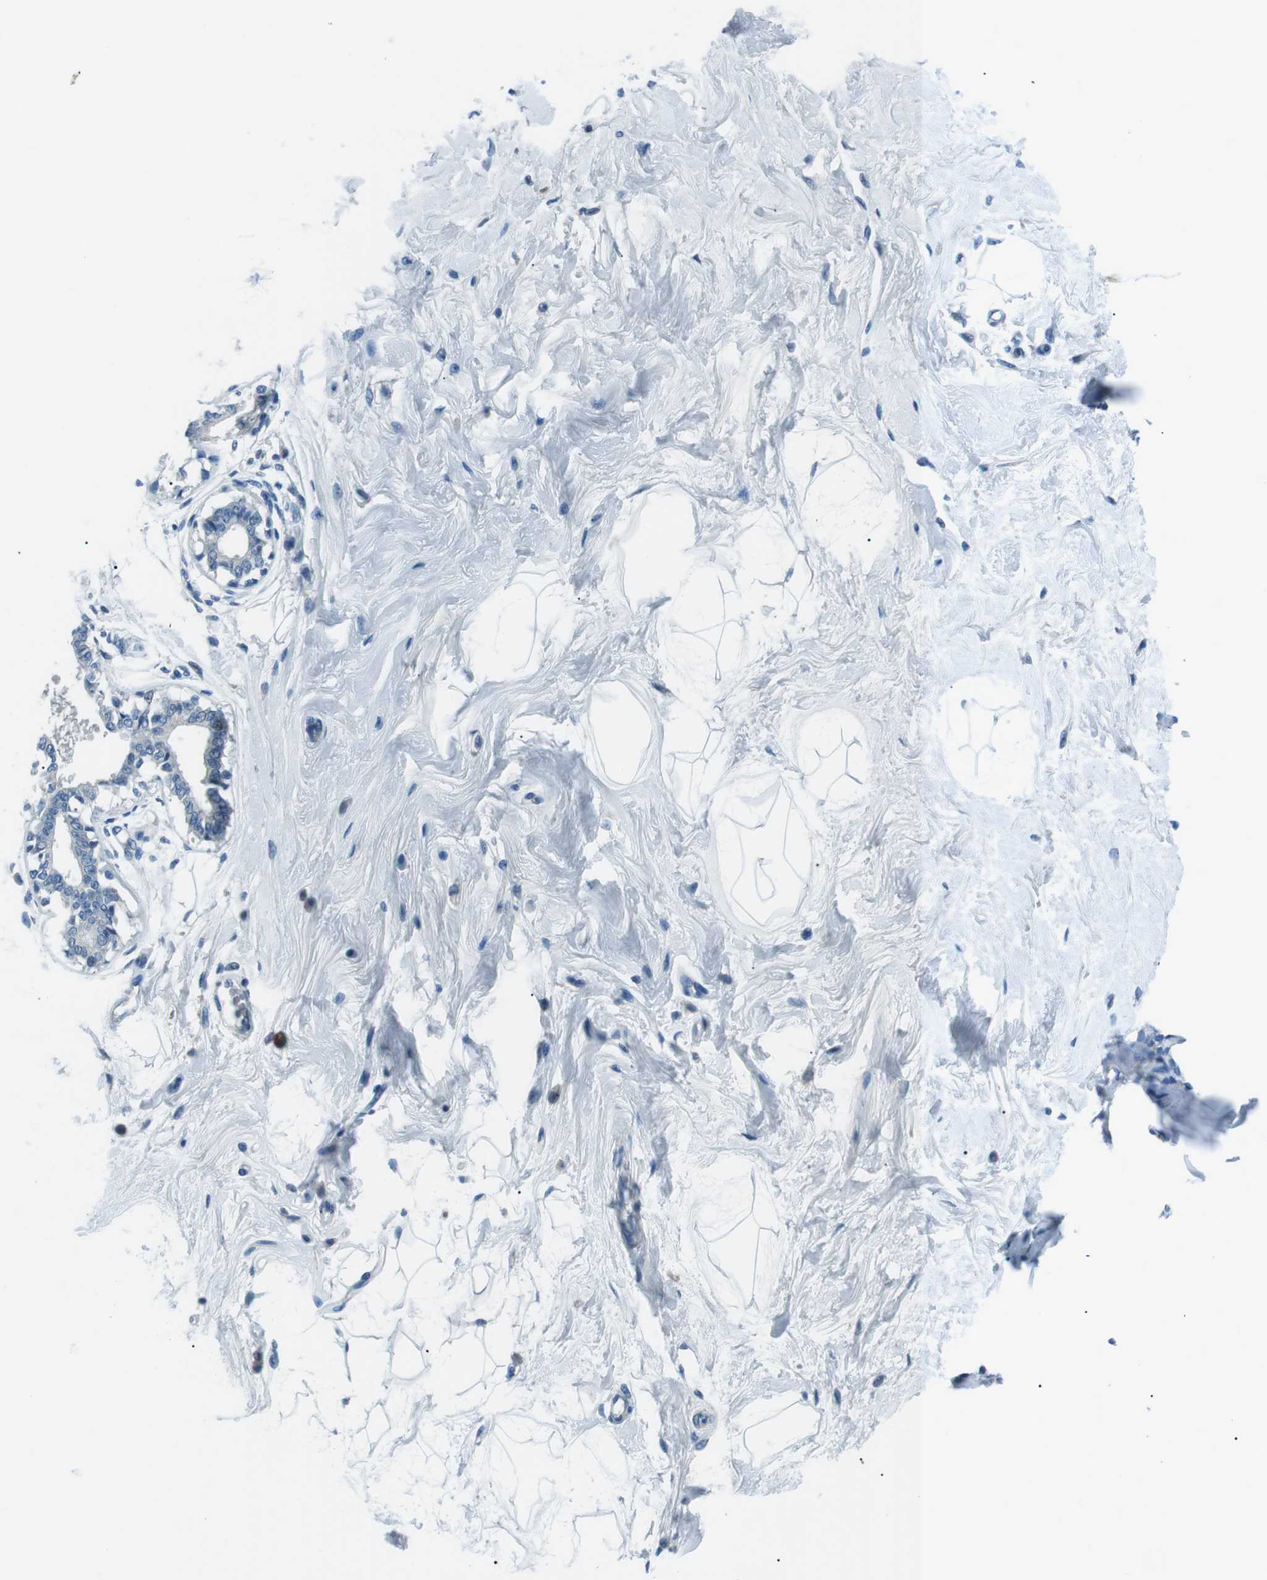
{"staining": {"intensity": "negative", "quantity": "none", "location": "none"}, "tissue": "breast", "cell_type": "Adipocytes", "image_type": "normal", "snomed": [{"axis": "morphology", "description": "Normal tissue, NOS"}, {"axis": "topography", "description": "Breast"}], "caption": "DAB immunohistochemical staining of benign breast reveals no significant expression in adipocytes.", "gene": "ST6GAL1", "patient": {"sex": "female", "age": 45}}